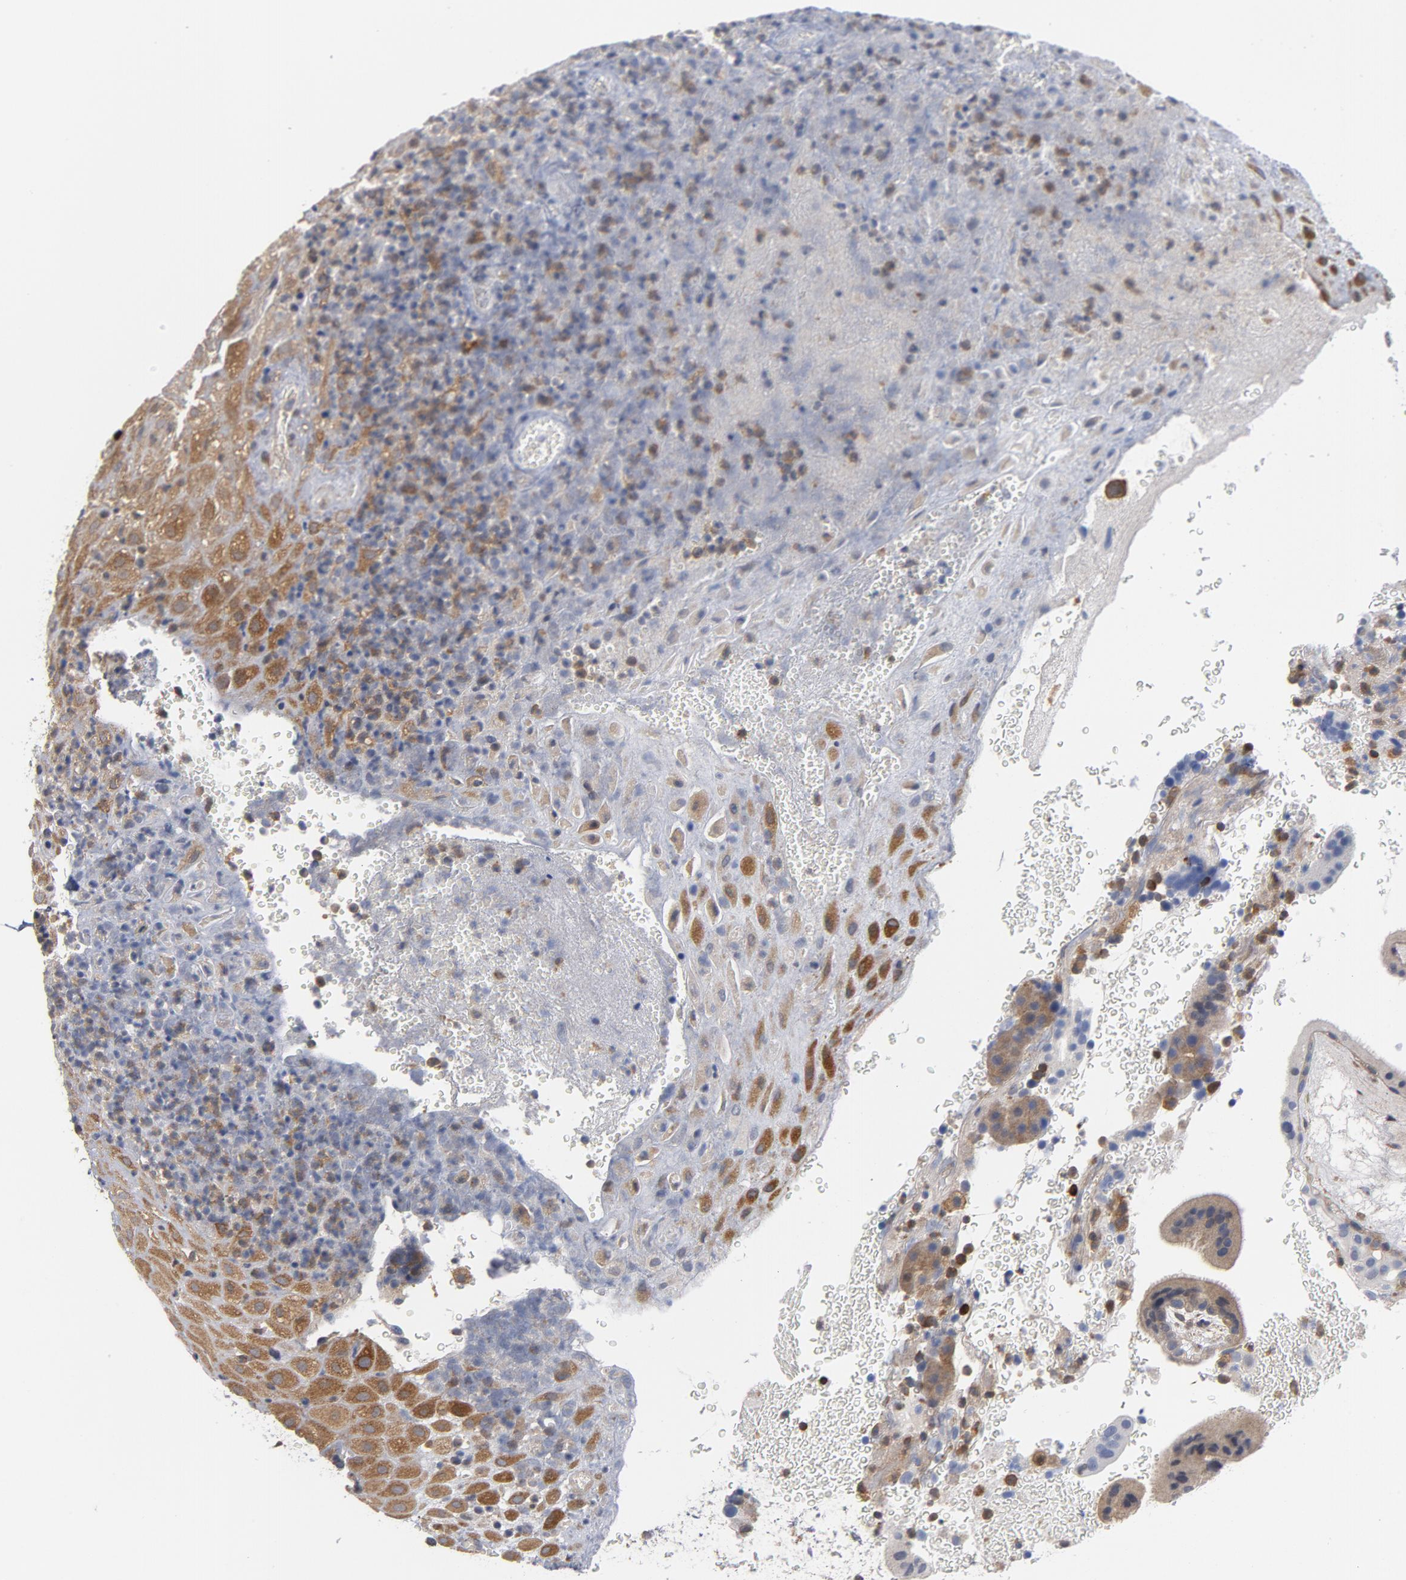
{"staining": {"intensity": "moderate", "quantity": ">75%", "location": "cytoplasmic/membranous"}, "tissue": "placenta", "cell_type": "Decidual cells", "image_type": "normal", "snomed": [{"axis": "morphology", "description": "Normal tissue, NOS"}, {"axis": "topography", "description": "Placenta"}], "caption": "Protein staining shows moderate cytoplasmic/membranous positivity in about >75% of decidual cells in normal placenta.", "gene": "TRADD", "patient": {"sex": "female", "age": 19}}